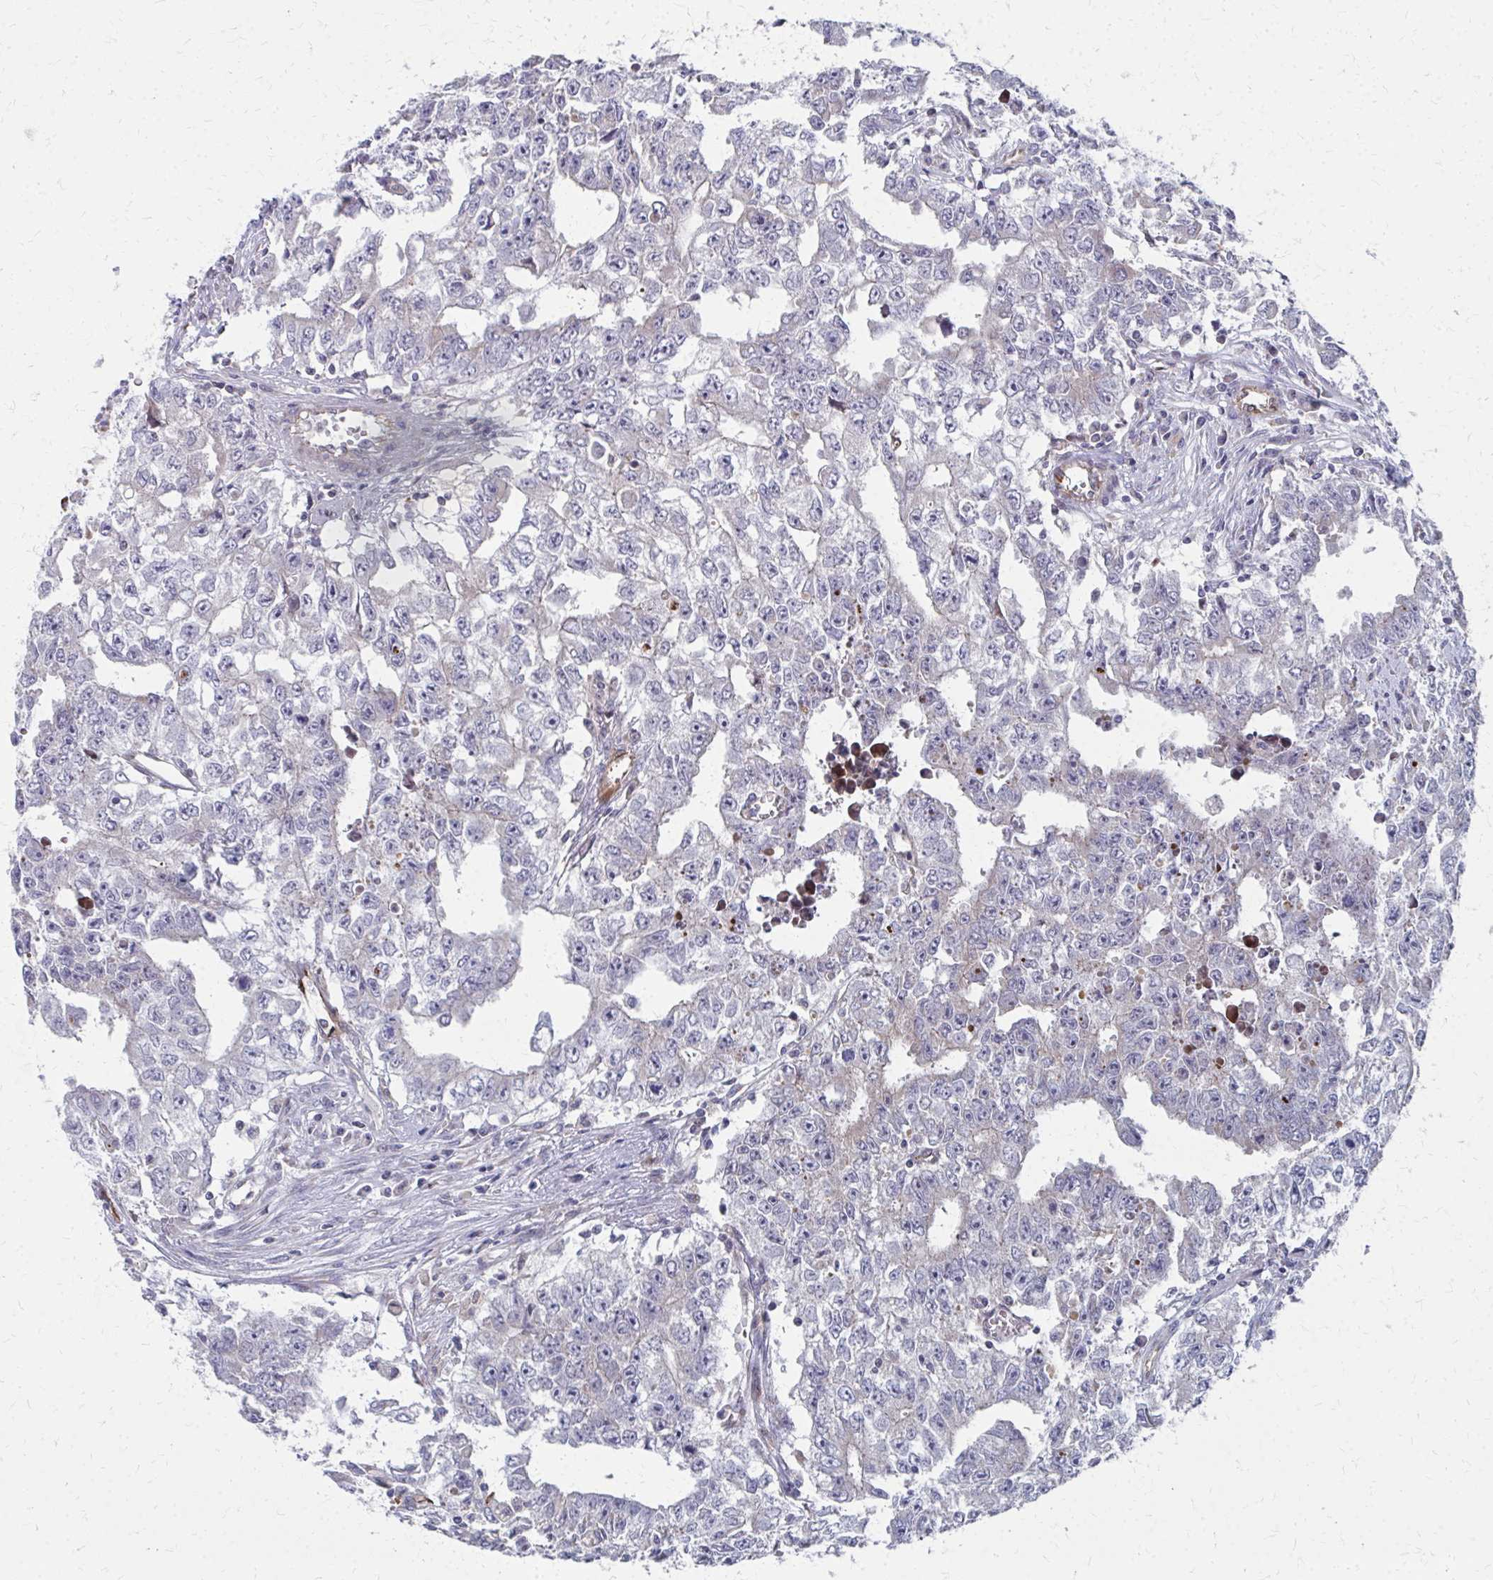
{"staining": {"intensity": "negative", "quantity": "none", "location": "none"}, "tissue": "testis cancer", "cell_type": "Tumor cells", "image_type": "cancer", "snomed": [{"axis": "morphology", "description": "Carcinoma, Embryonal, NOS"}, {"axis": "morphology", "description": "Teratoma, malignant, NOS"}, {"axis": "topography", "description": "Testis"}], "caption": "There is no significant positivity in tumor cells of testis cancer (teratoma (malignant)).", "gene": "FAHD1", "patient": {"sex": "male", "age": 24}}